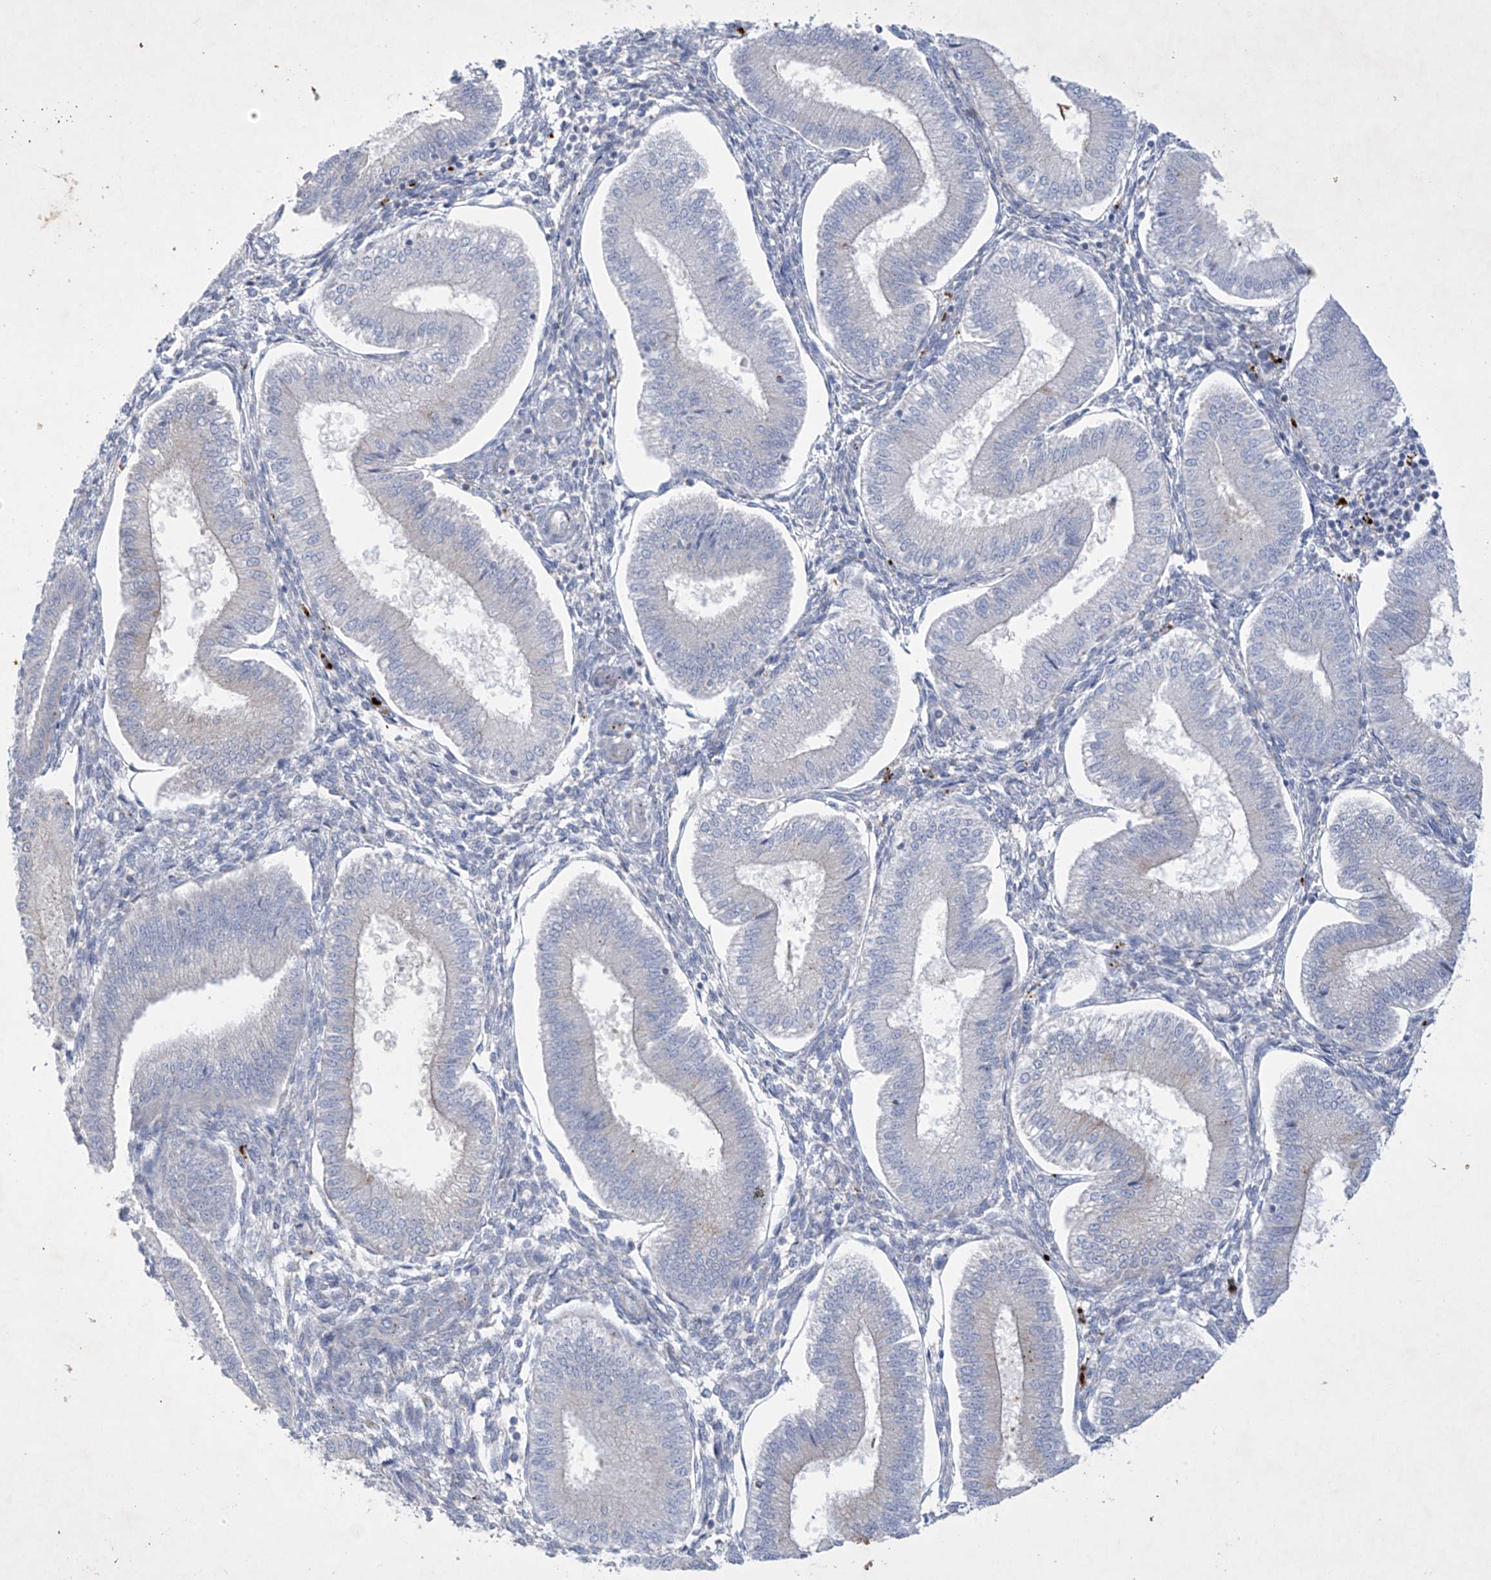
{"staining": {"intensity": "negative", "quantity": "none", "location": "none"}, "tissue": "endometrium", "cell_type": "Cells in endometrial stroma", "image_type": "normal", "snomed": [{"axis": "morphology", "description": "Normal tissue, NOS"}, {"axis": "topography", "description": "Endometrium"}], "caption": "DAB (3,3'-diaminobenzidine) immunohistochemical staining of benign endometrium shows no significant expression in cells in endometrial stroma.", "gene": "GPR137C", "patient": {"sex": "female", "age": 39}}